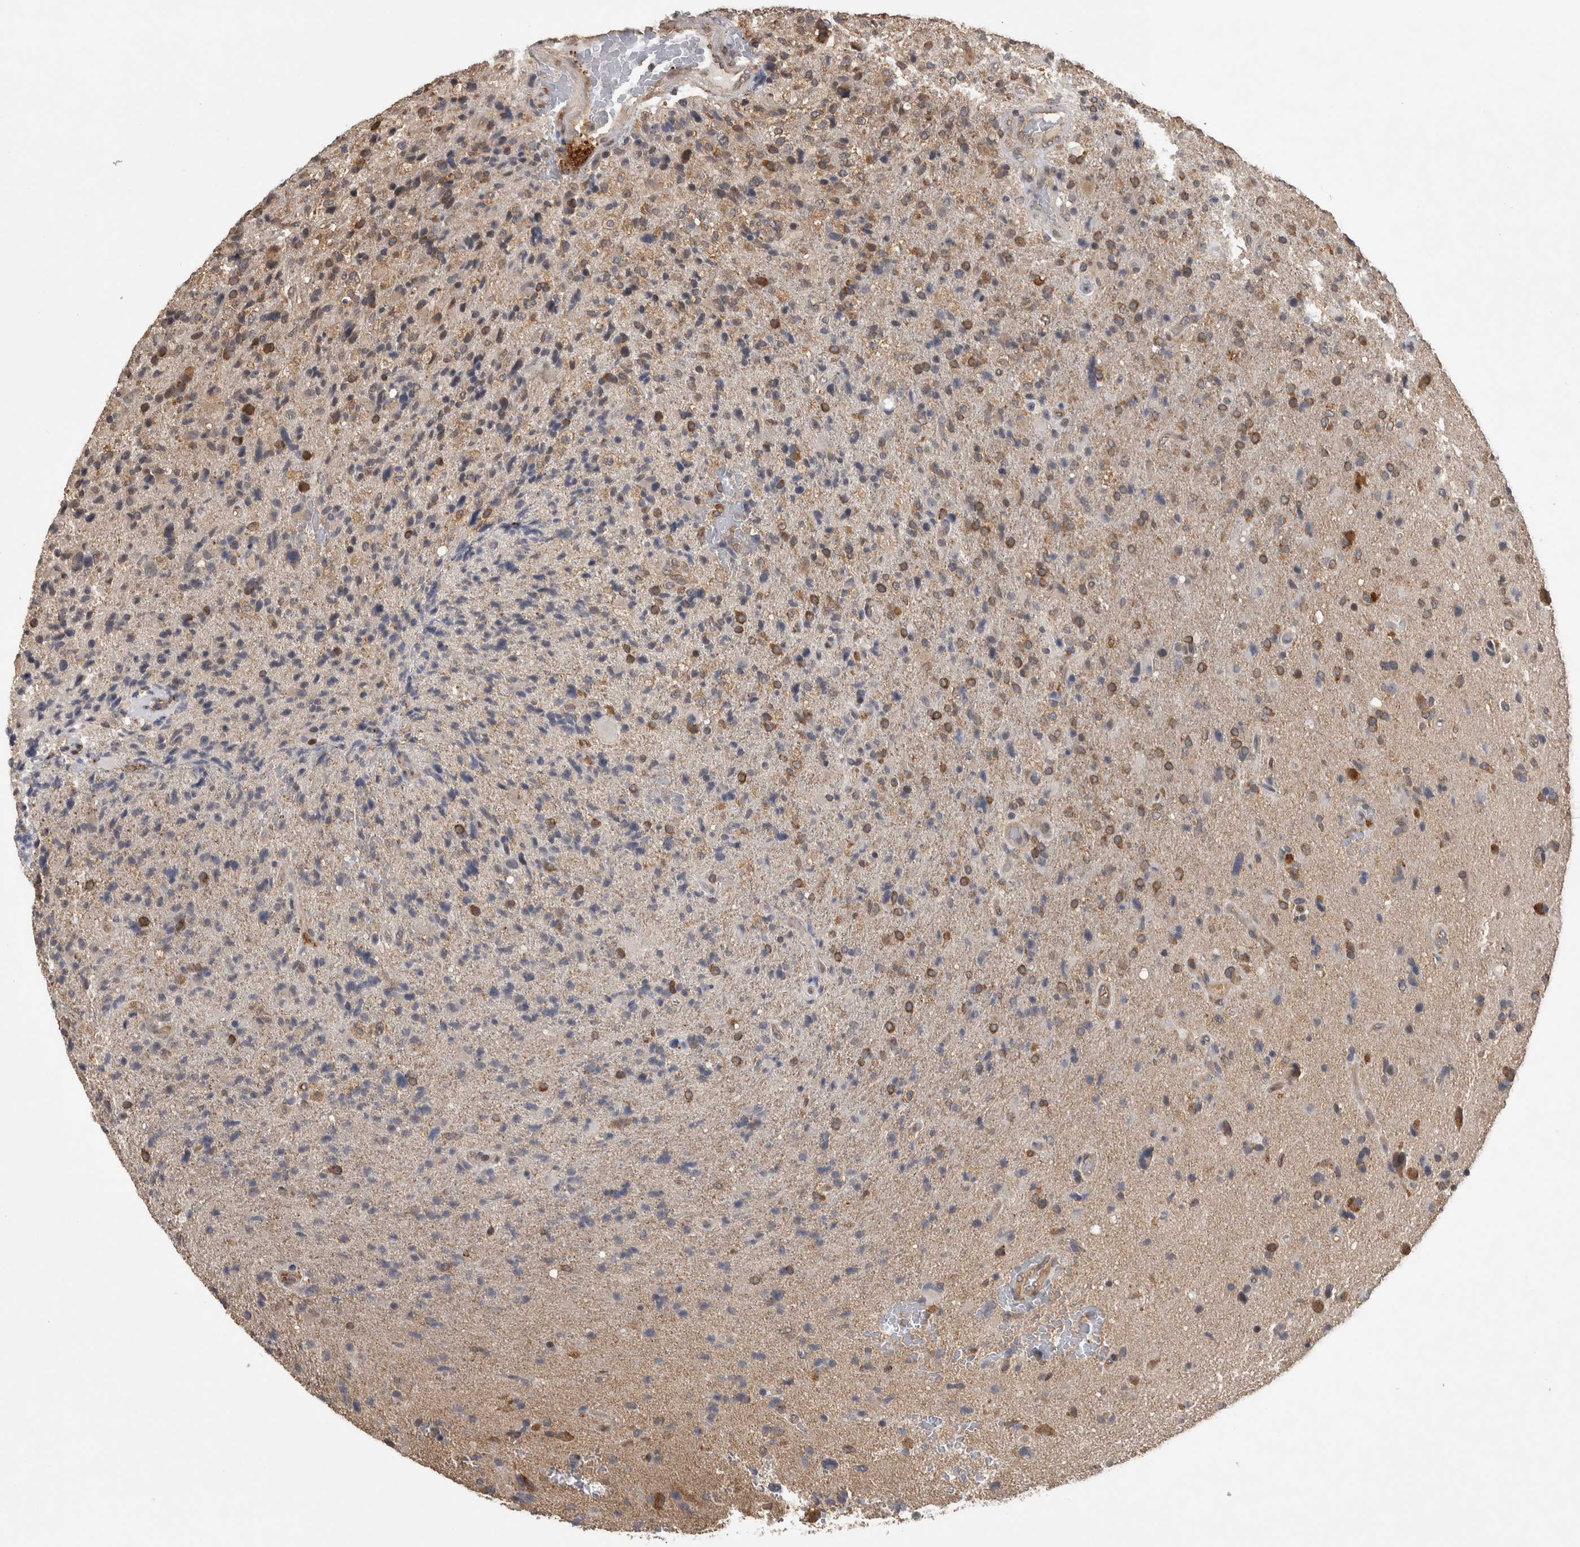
{"staining": {"intensity": "moderate", "quantity": "25%-75%", "location": "cytoplasmic/membranous"}, "tissue": "glioma", "cell_type": "Tumor cells", "image_type": "cancer", "snomed": [{"axis": "morphology", "description": "Glioma, malignant, High grade"}, {"axis": "topography", "description": "Brain"}], "caption": "Glioma stained with DAB (3,3'-diaminobenzidine) IHC demonstrates medium levels of moderate cytoplasmic/membranous positivity in approximately 25%-75% of tumor cells. The staining is performed using DAB brown chromogen to label protein expression. The nuclei are counter-stained blue using hematoxylin.", "gene": "ATXN2", "patient": {"sex": "male", "age": 72}}